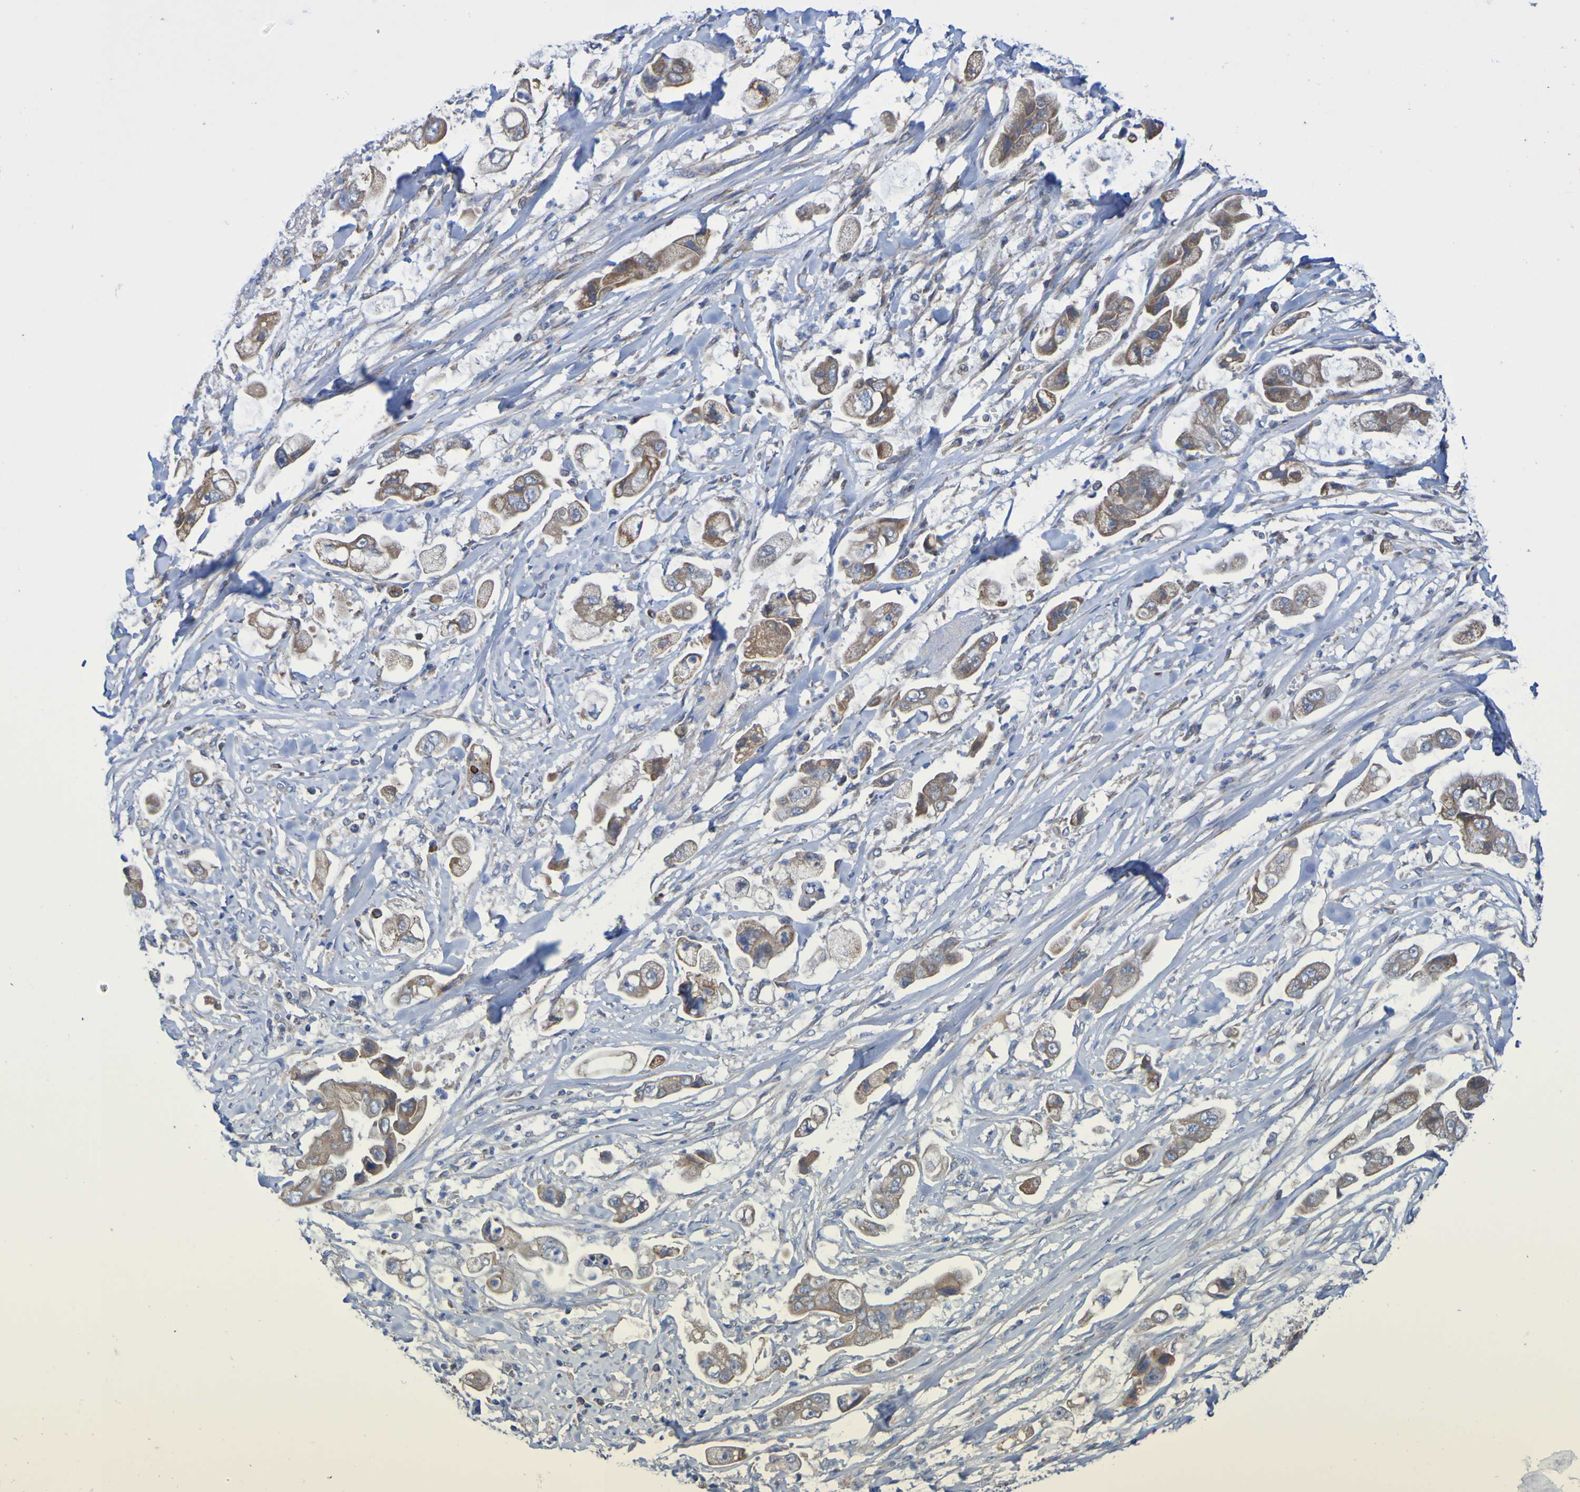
{"staining": {"intensity": "weak", "quantity": ">75%", "location": "cytoplasmic/membranous"}, "tissue": "stomach cancer", "cell_type": "Tumor cells", "image_type": "cancer", "snomed": [{"axis": "morphology", "description": "Adenocarcinoma, NOS"}, {"axis": "topography", "description": "Stomach"}], "caption": "Immunohistochemistry (DAB) staining of stomach adenocarcinoma displays weak cytoplasmic/membranous protein positivity in about >75% of tumor cells.", "gene": "CNTN2", "patient": {"sex": "male", "age": 62}}